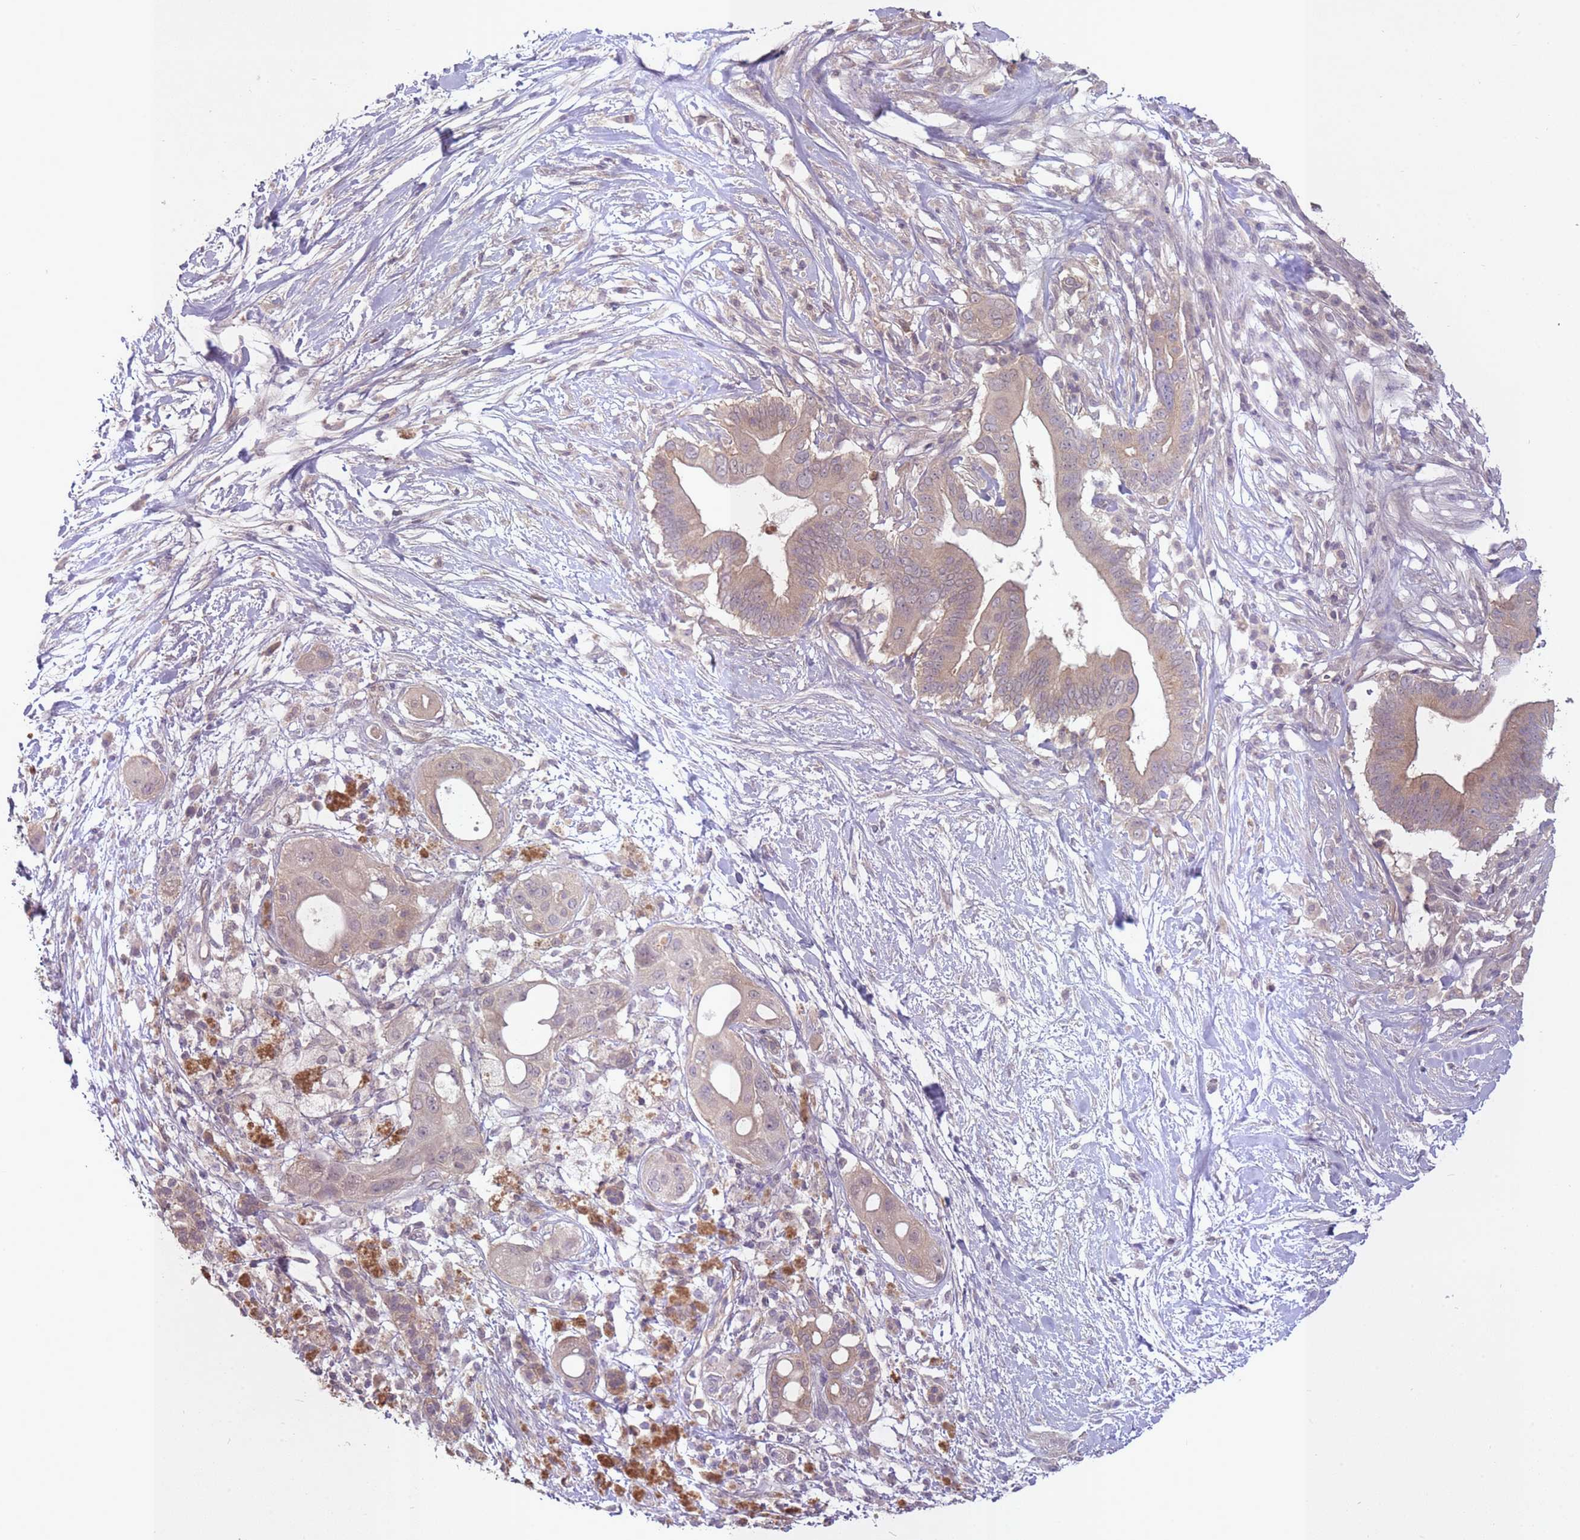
{"staining": {"intensity": "weak", "quantity": "25%-75%", "location": "cytoplasmic/membranous"}, "tissue": "pancreatic cancer", "cell_type": "Tumor cells", "image_type": "cancer", "snomed": [{"axis": "morphology", "description": "Adenocarcinoma, NOS"}, {"axis": "topography", "description": "Pancreas"}], "caption": "Protein analysis of pancreatic cancer (adenocarcinoma) tissue exhibits weak cytoplasmic/membranous staining in approximately 25%-75% of tumor cells. The staining was performed using DAB (3,3'-diaminobenzidine) to visualize the protein expression in brown, while the nuclei were stained in blue with hematoxylin (Magnification: 20x).", "gene": "LRATD2", "patient": {"sex": "male", "age": 68}}